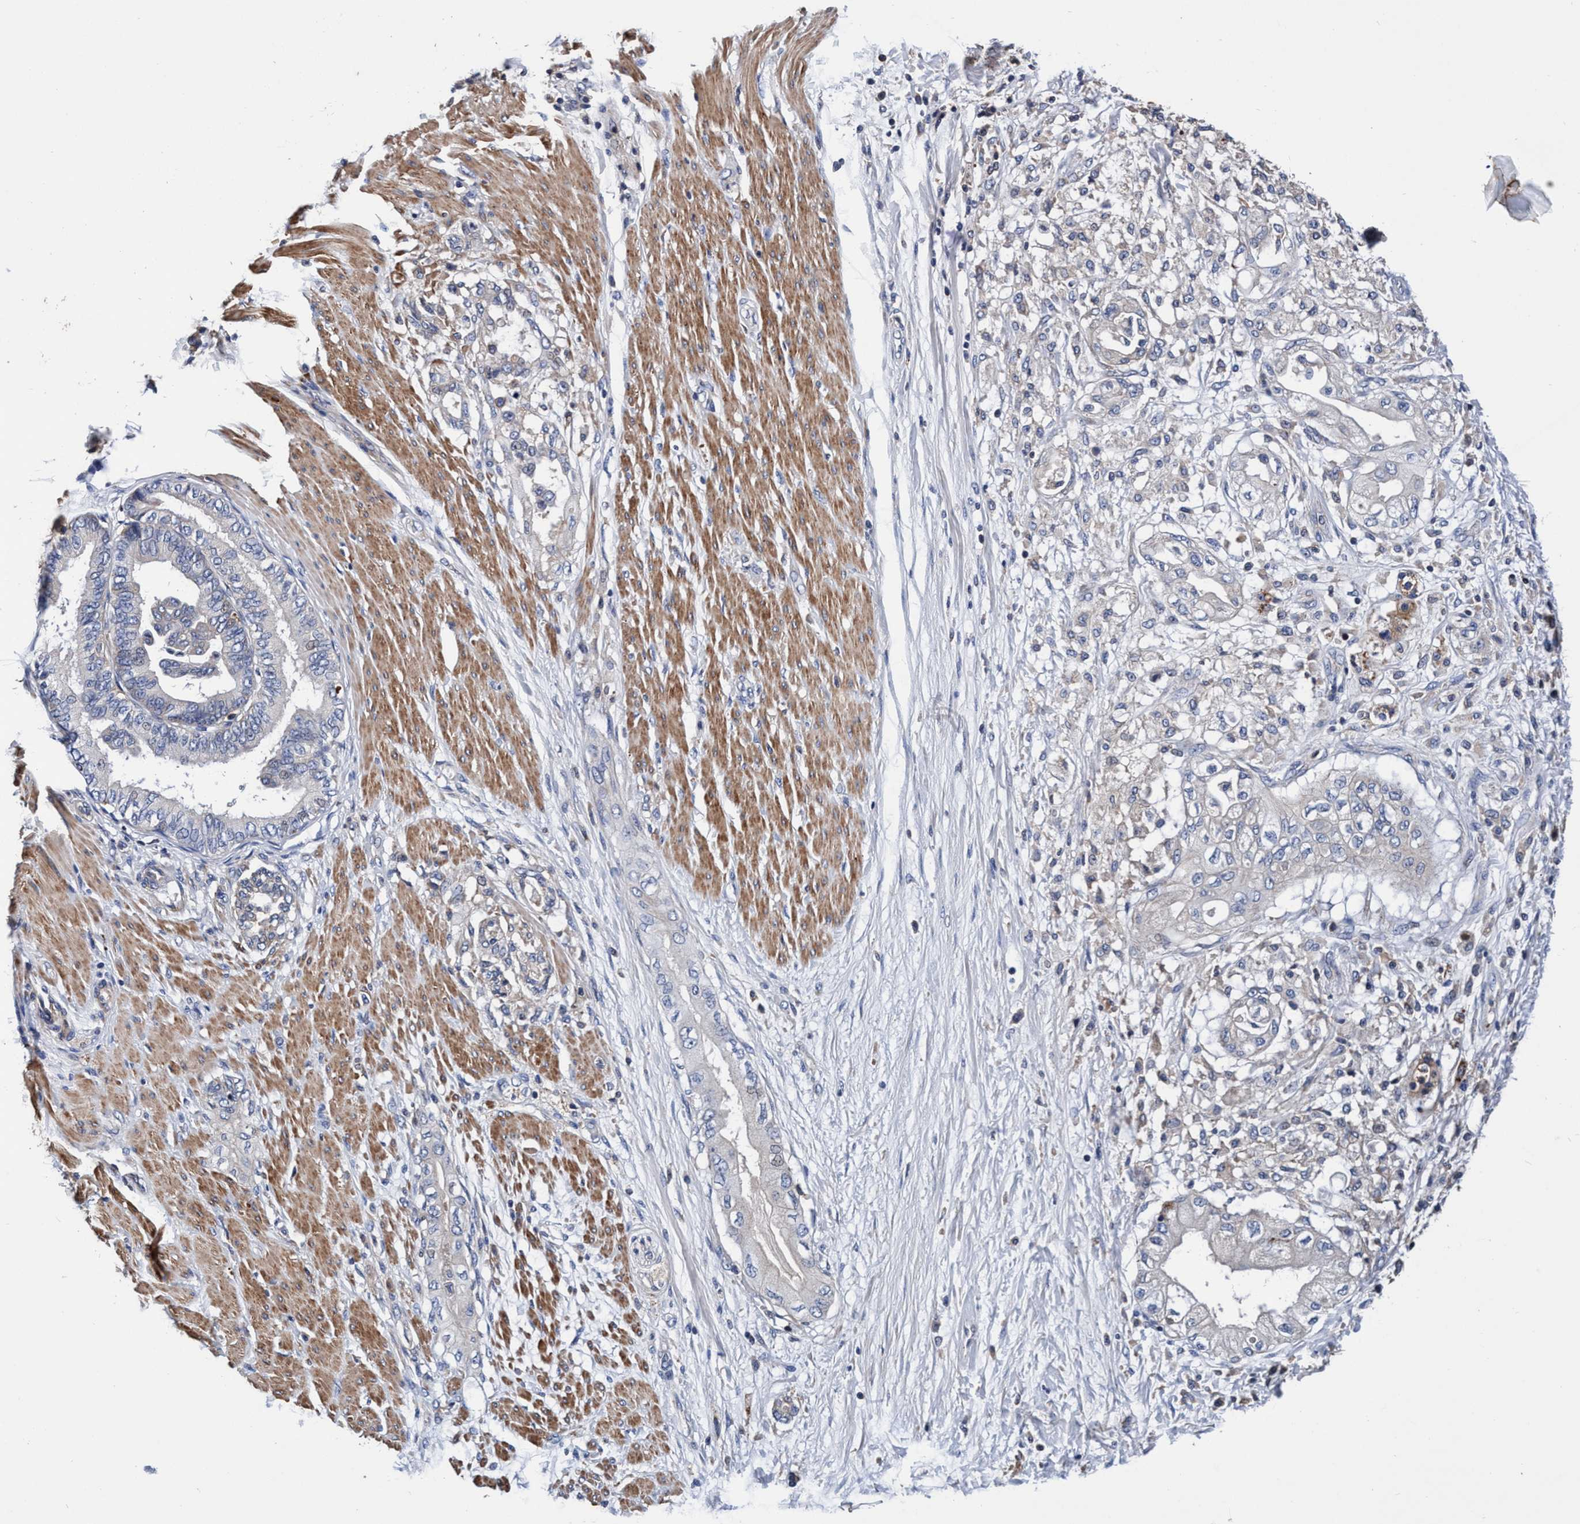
{"staining": {"intensity": "moderate", "quantity": "25%-75%", "location": "cytoplasmic/membranous"}, "tissue": "adipose tissue", "cell_type": "Adipocytes", "image_type": "normal", "snomed": [{"axis": "morphology", "description": "Normal tissue, NOS"}, {"axis": "morphology", "description": "Adenocarcinoma, NOS"}, {"axis": "topography", "description": "Duodenum"}, {"axis": "topography", "description": "Peripheral nerve tissue"}], "caption": "Protein analysis of normal adipose tissue displays moderate cytoplasmic/membranous positivity in approximately 25%-75% of adipocytes.", "gene": "RNF208", "patient": {"sex": "female", "age": 60}}